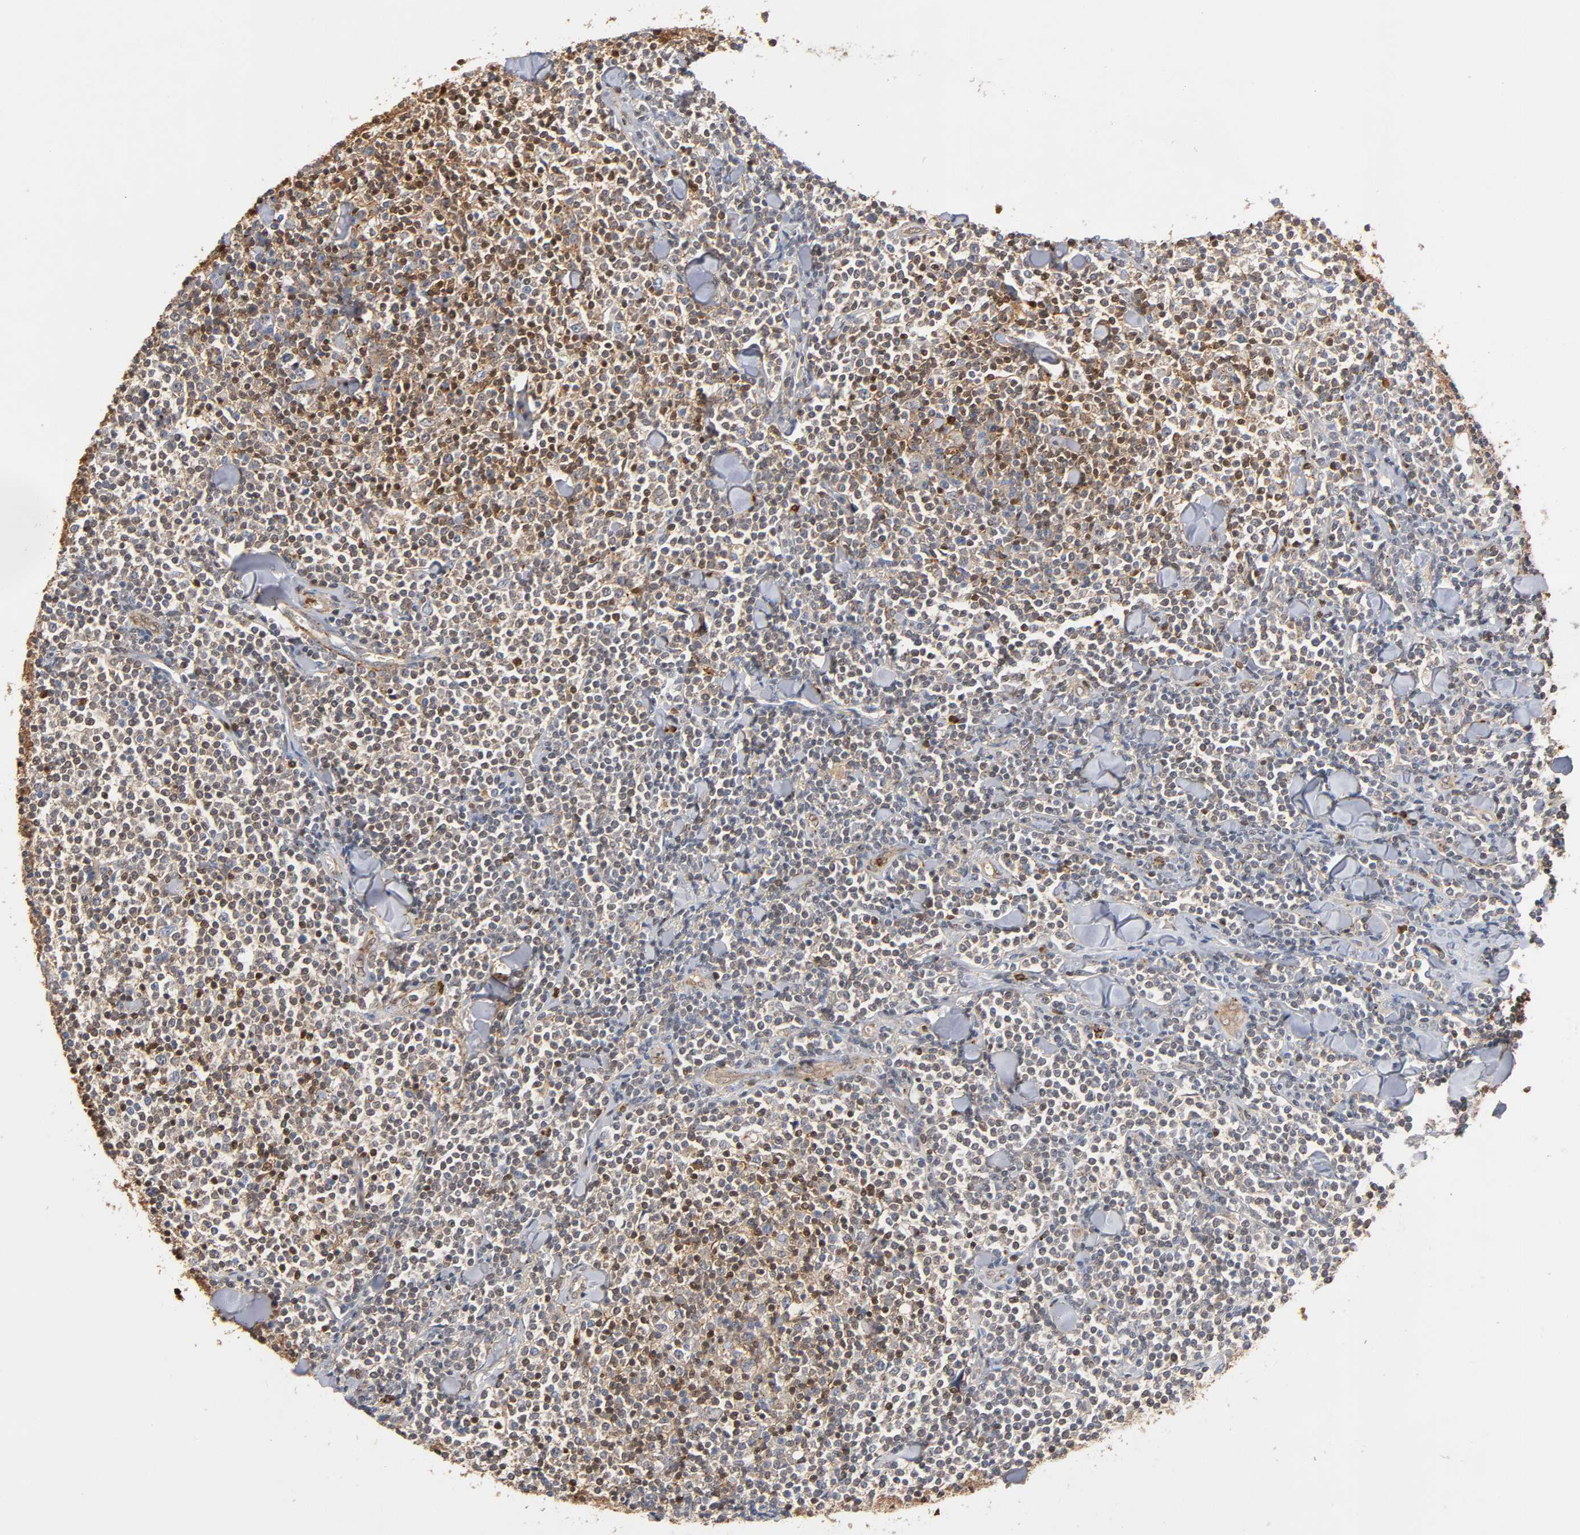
{"staining": {"intensity": "moderate", "quantity": "25%-75%", "location": "nuclear"}, "tissue": "lymphoma", "cell_type": "Tumor cells", "image_type": "cancer", "snomed": [{"axis": "morphology", "description": "Malignant lymphoma, non-Hodgkin's type, Low grade"}, {"axis": "topography", "description": "Soft tissue"}], "caption": "Moderate nuclear expression for a protein is appreciated in about 25%-75% of tumor cells of lymphoma using immunohistochemistry.", "gene": "ANXA11", "patient": {"sex": "male", "age": 92}}